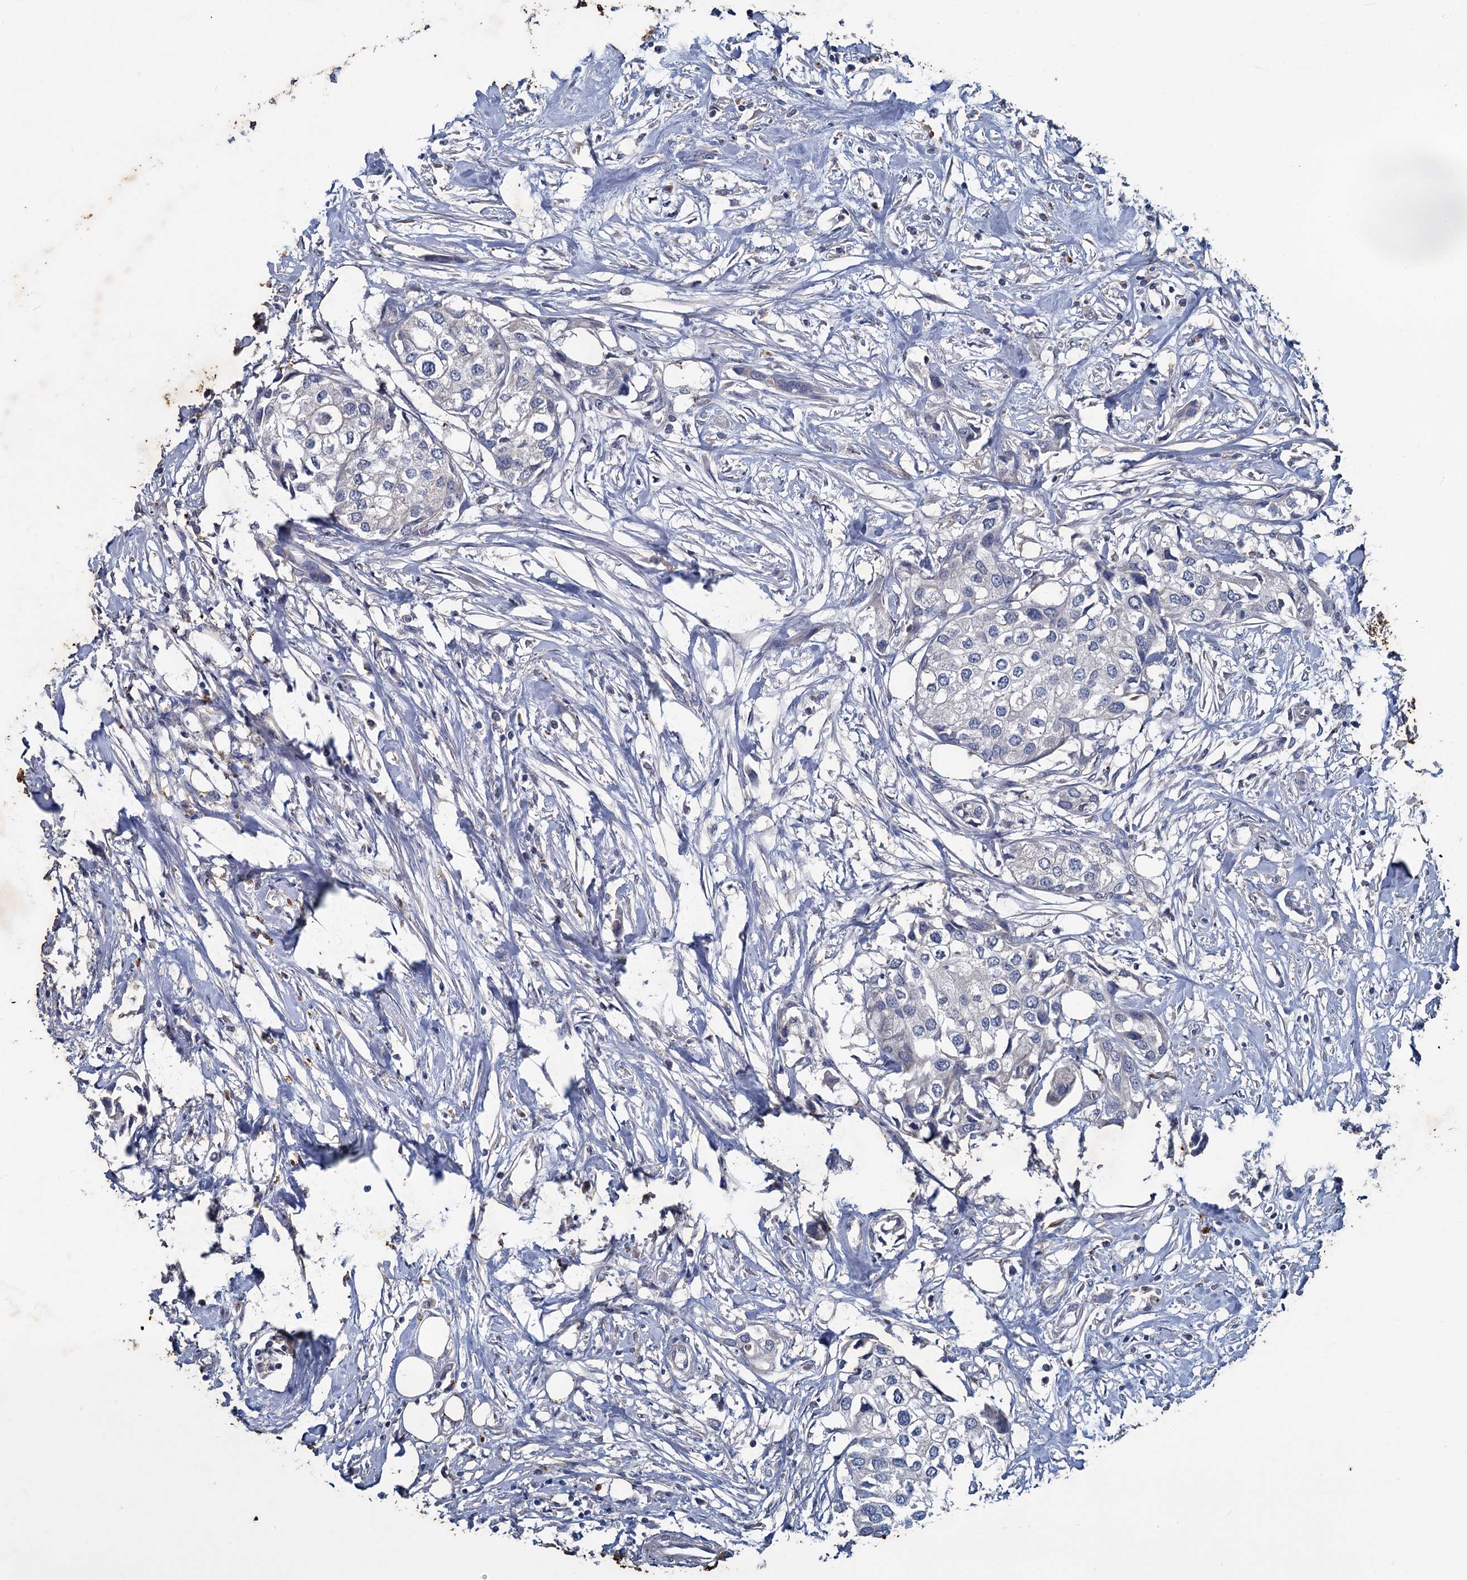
{"staining": {"intensity": "negative", "quantity": "none", "location": "none"}, "tissue": "urothelial cancer", "cell_type": "Tumor cells", "image_type": "cancer", "snomed": [{"axis": "morphology", "description": "Urothelial carcinoma, High grade"}, {"axis": "topography", "description": "Urinary bladder"}], "caption": "This micrograph is of urothelial carcinoma (high-grade) stained with immunohistochemistry (IHC) to label a protein in brown with the nuclei are counter-stained blue. There is no positivity in tumor cells.", "gene": "SLC2A7", "patient": {"sex": "male", "age": 64}}